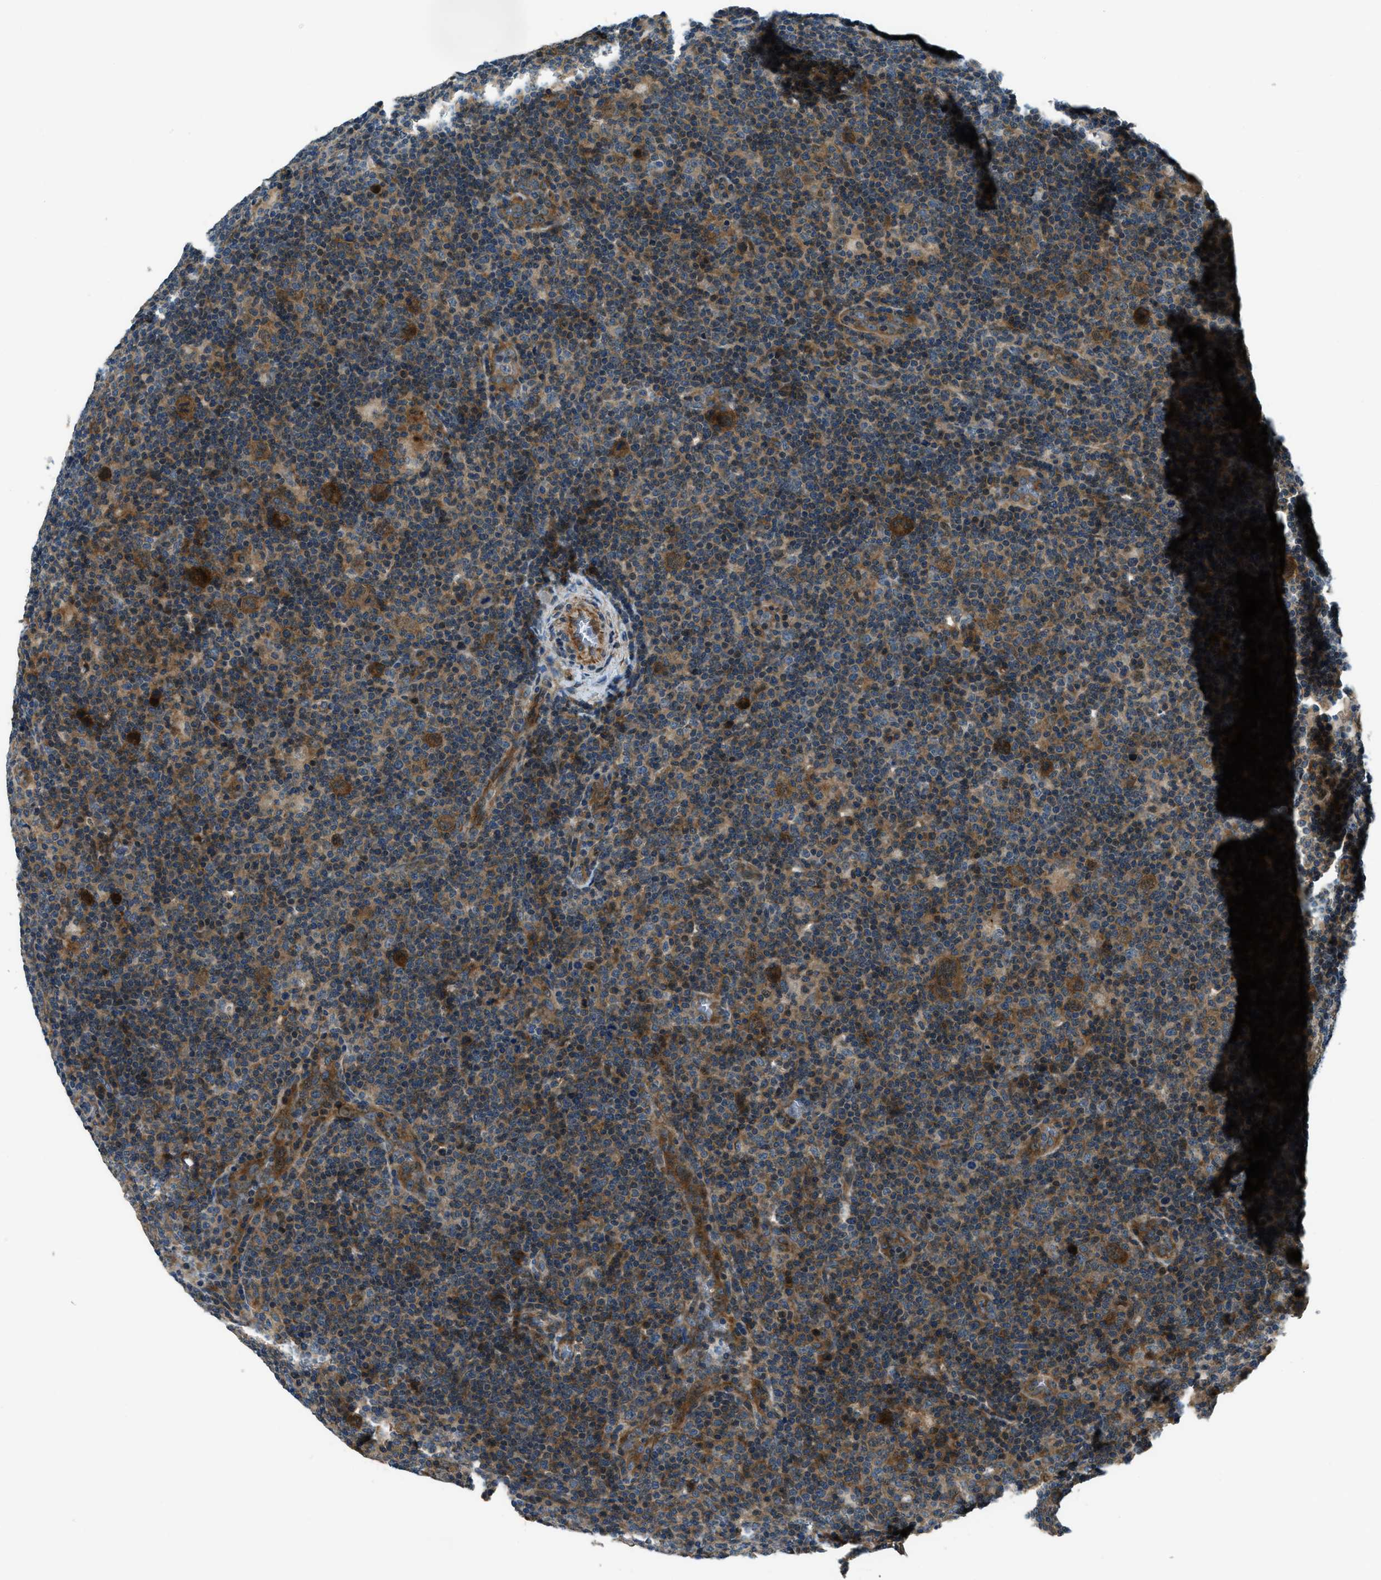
{"staining": {"intensity": "moderate", "quantity": ">75%", "location": "cytoplasmic/membranous"}, "tissue": "lymphoma", "cell_type": "Tumor cells", "image_type": "cancer", "snomed": [{"axis": "morphology", "description": "Hodgkin's disease, NOS"}, {"axis": "topography", "description": "Lymph node"}], "caption": "A micrograph of human lymphoma stained for a protein shows moderate cytoplasmic/membranous brown staining in tumor cells.", "gene": "NUDCD3", "patient": {"sex": "female", "age": 57}}